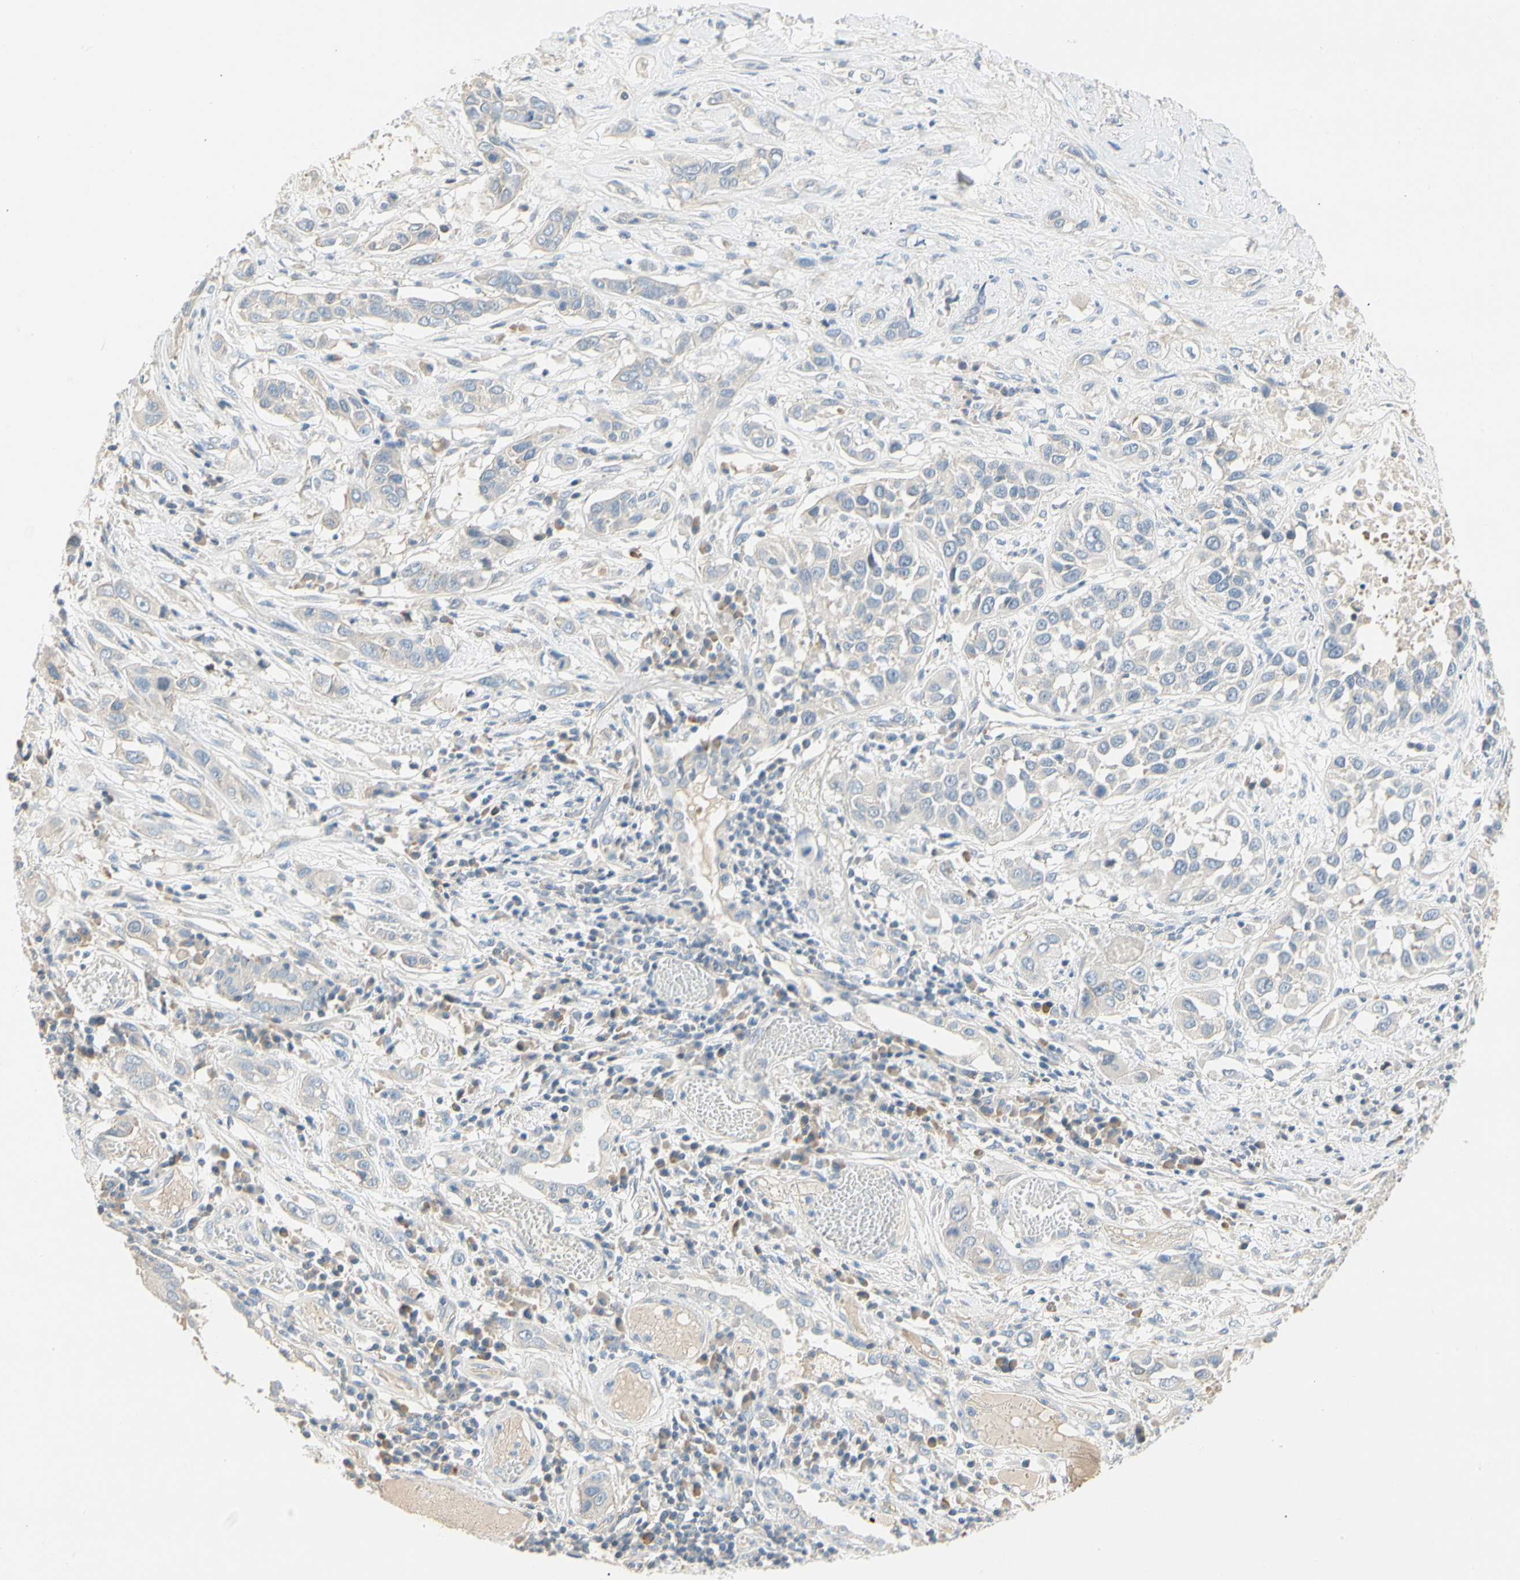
{"staining": {"intensity": "negative", "quantity": "none", "location": "none"}, "tissue": "lung cancer", "cell_type": "Tumor cells", "image_type": "cancer", "snomed": [{"axis": "morphology", "description": "Squamous cell carcinoma, NOS"}, {"axis": "topography", "description": "Lung"}], "caption": "Lung cancer was stained to show a protein in brown. There is no significant staining in tumor cells.", "gene": "CCM2L", "patient": {"sex": "male", "age": 71}}